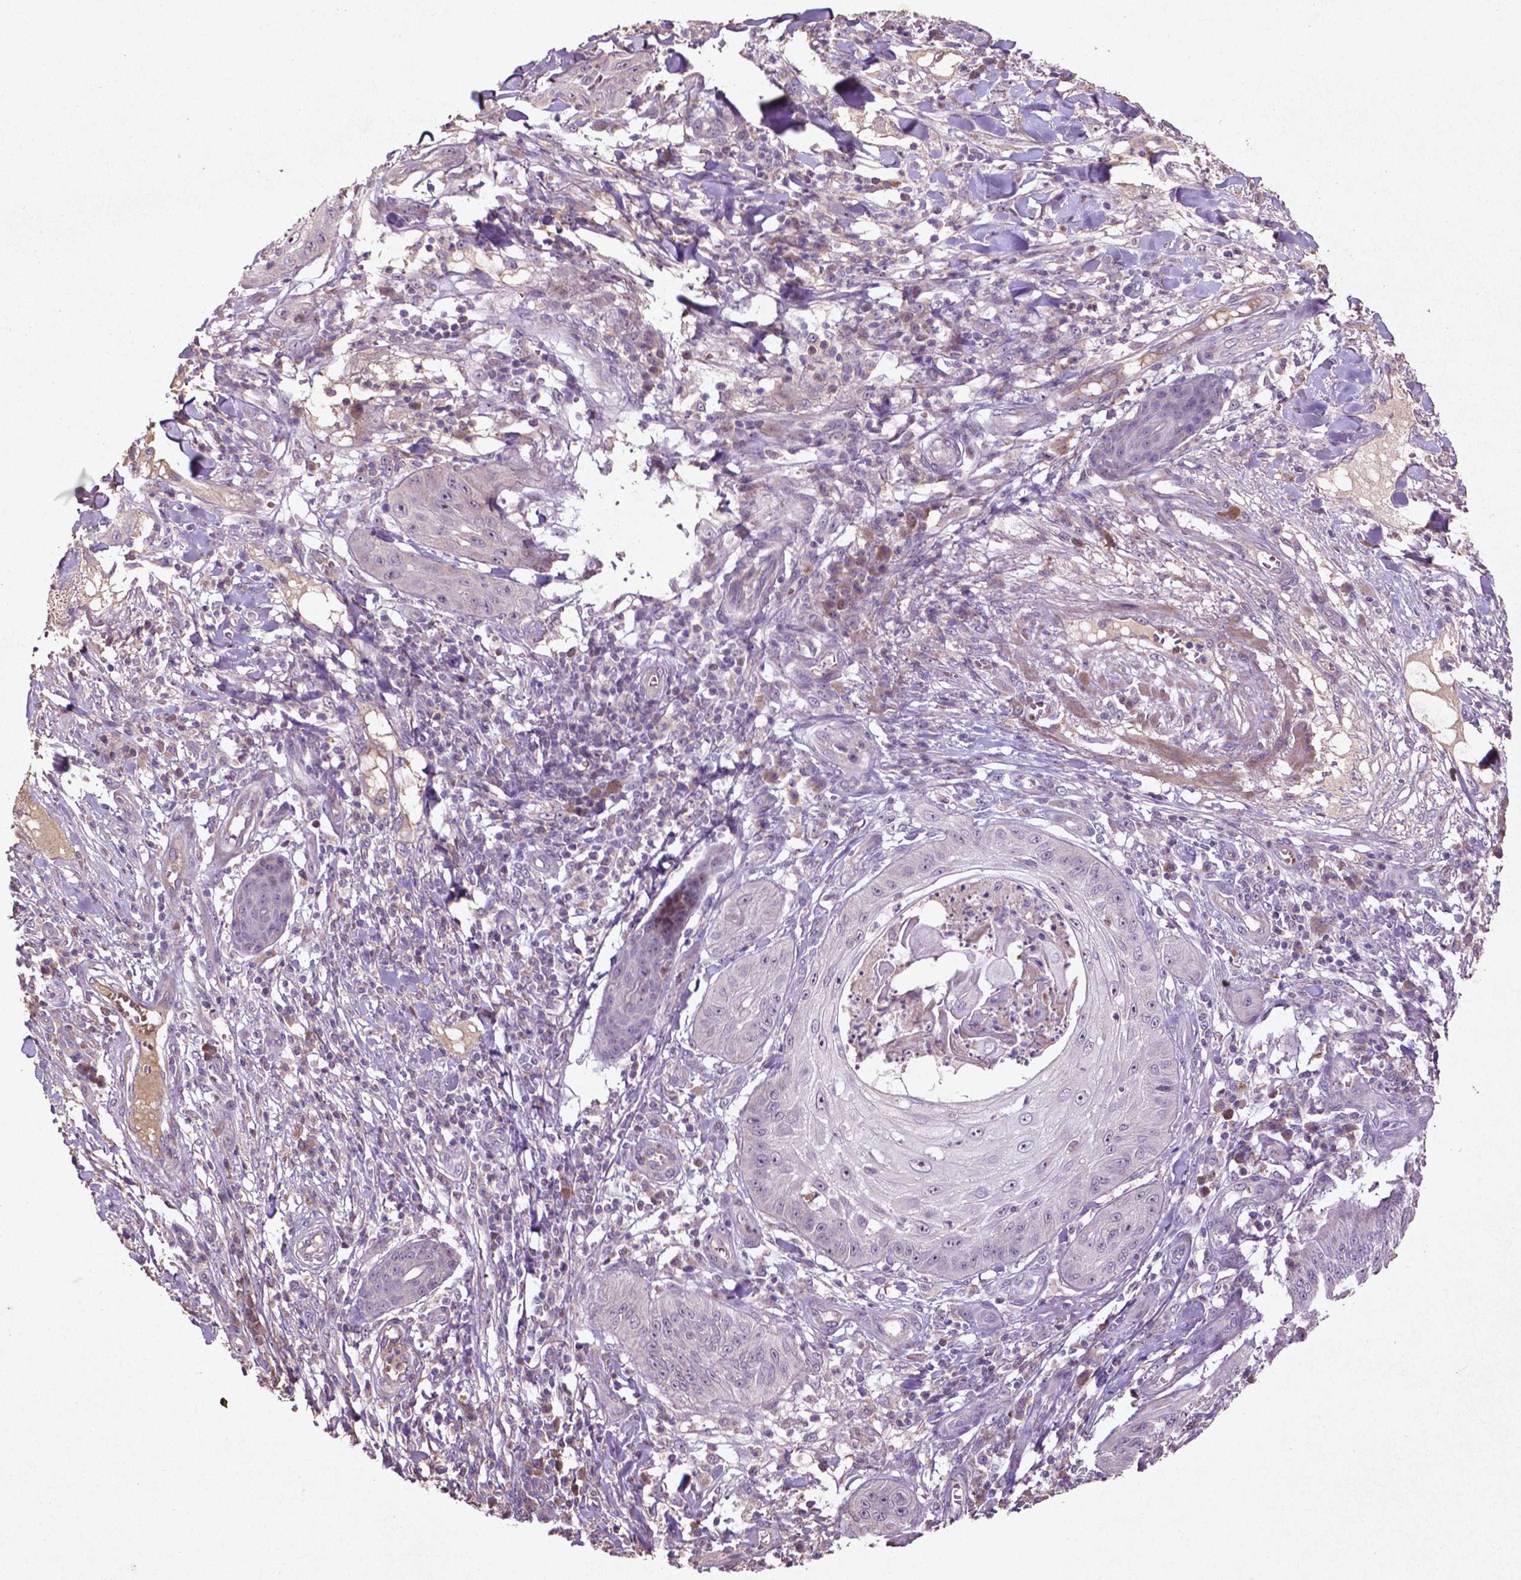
{"staining": {"intensity": "negative", "quantity": "none", "location": "none"}, "tissue": "skin cancer", "cell_type": "Tumor cells", "image_type": "cancer", "snomed": [{"axis": "morphology", "description": "Squamous cell carcinoma, NOS"}, {"axis": "topography", "description": "Skin"}], "caption": "Protein analysis of skin cancer (squamous cell carcinoma) exhibits no significant staining in tumor cells. Nuclei are stained in blue.", "gene": "COQ2", "patient": {"sex": "male", "age": 70}}